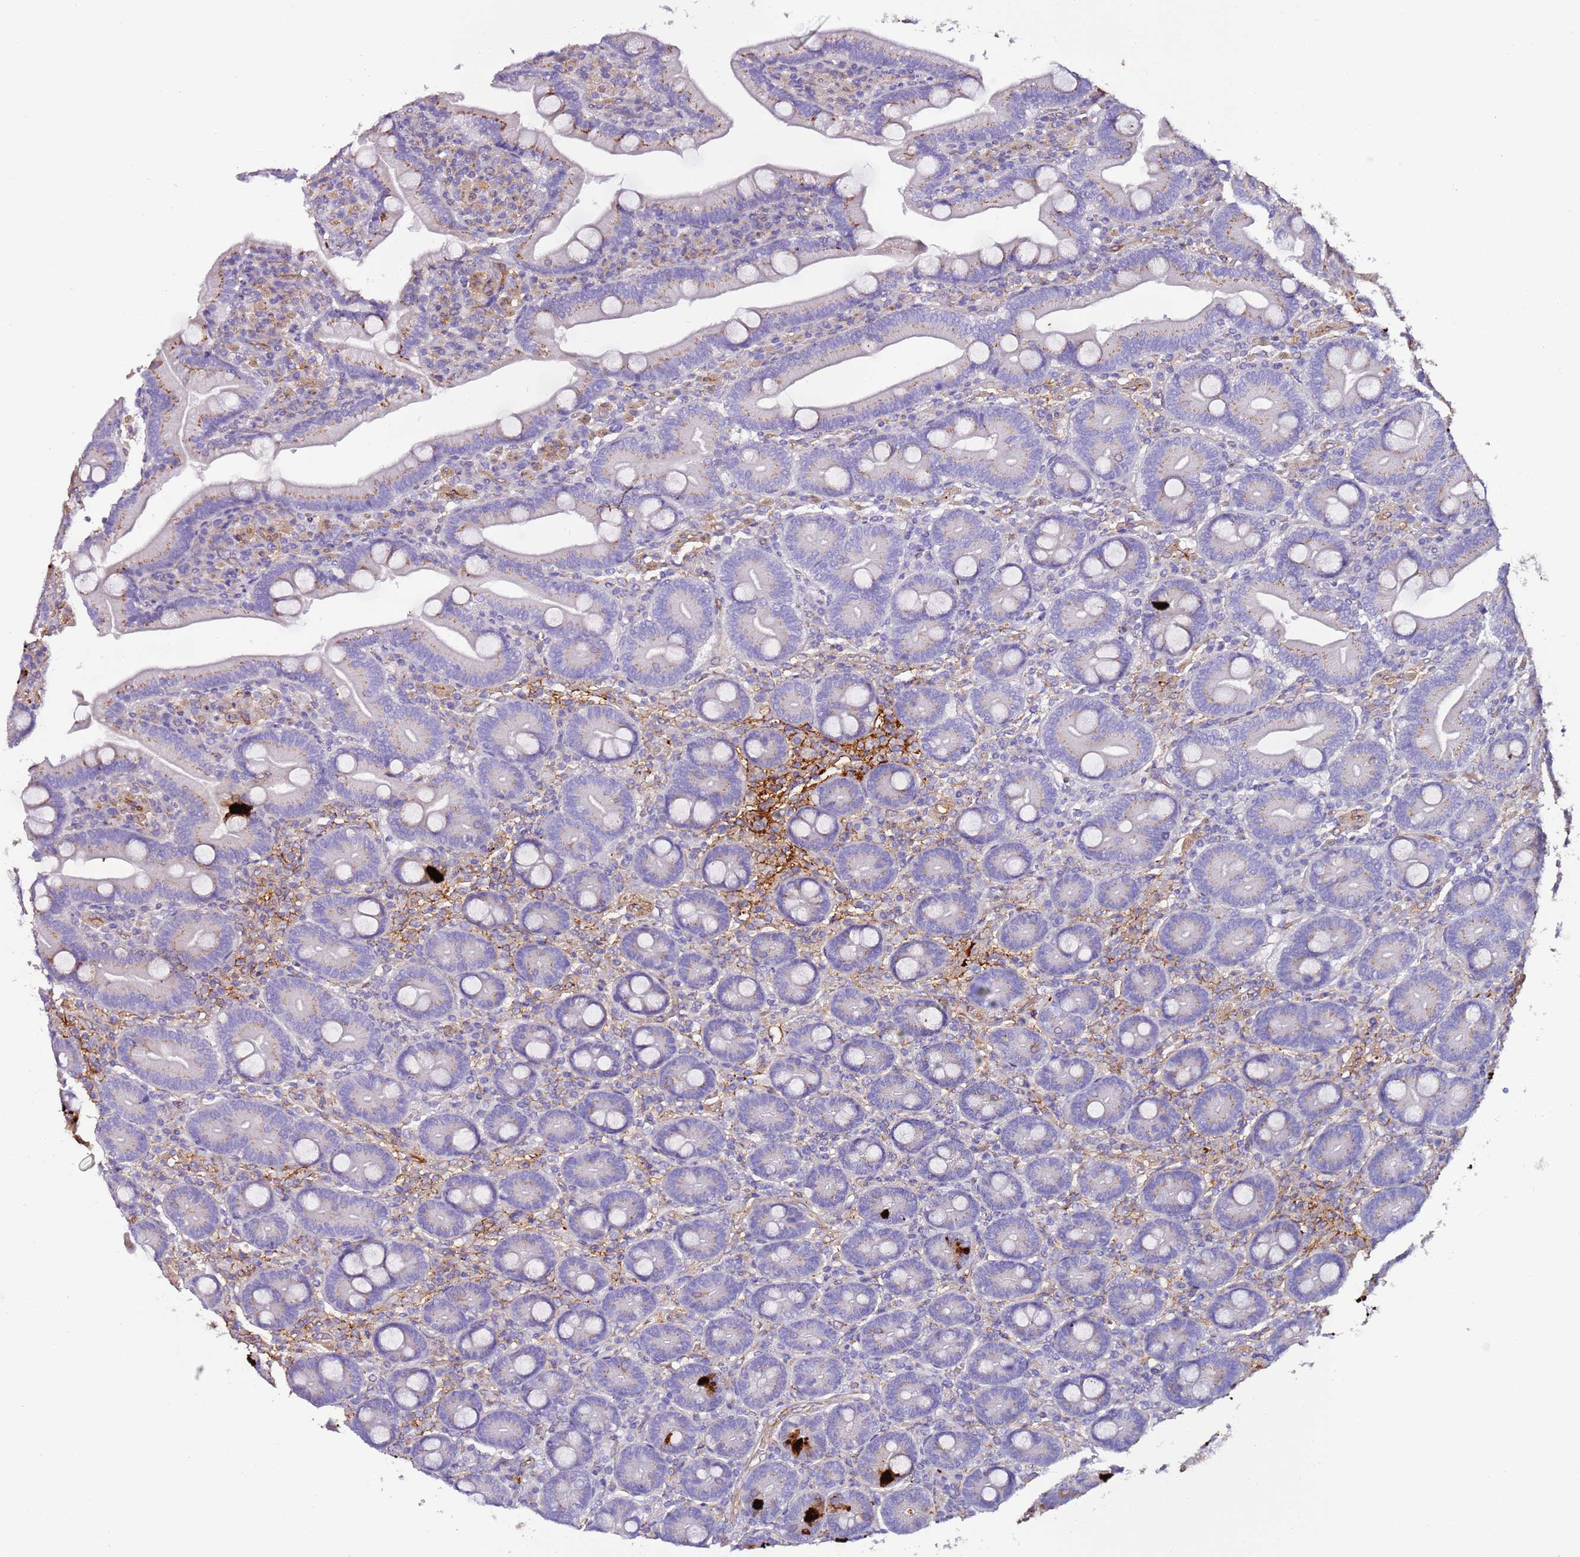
{"staining": {"intensity": "strong", "quantity": "<25%", "location": "cytoplasmic/membranous"}, "tissue": "duodenum", "cell_type": "Glandular cells", "image_type": "normal", "snomed": [{"axis": "morphology", "description": "Normal tissue, NOS"}, {"axis": "topography", "description": "Duodenum"}], "caption": "Immunohistochemical staining of benign duodenum displays <25% levels of strong cytoplasmic/membranous protein expression in about <25% of glandular cells. (brown staining indicates protein expression, while blue staining denotes nuclei).", "gene": "FAM174C", "patient": {"sex": "female", "age": 62}}